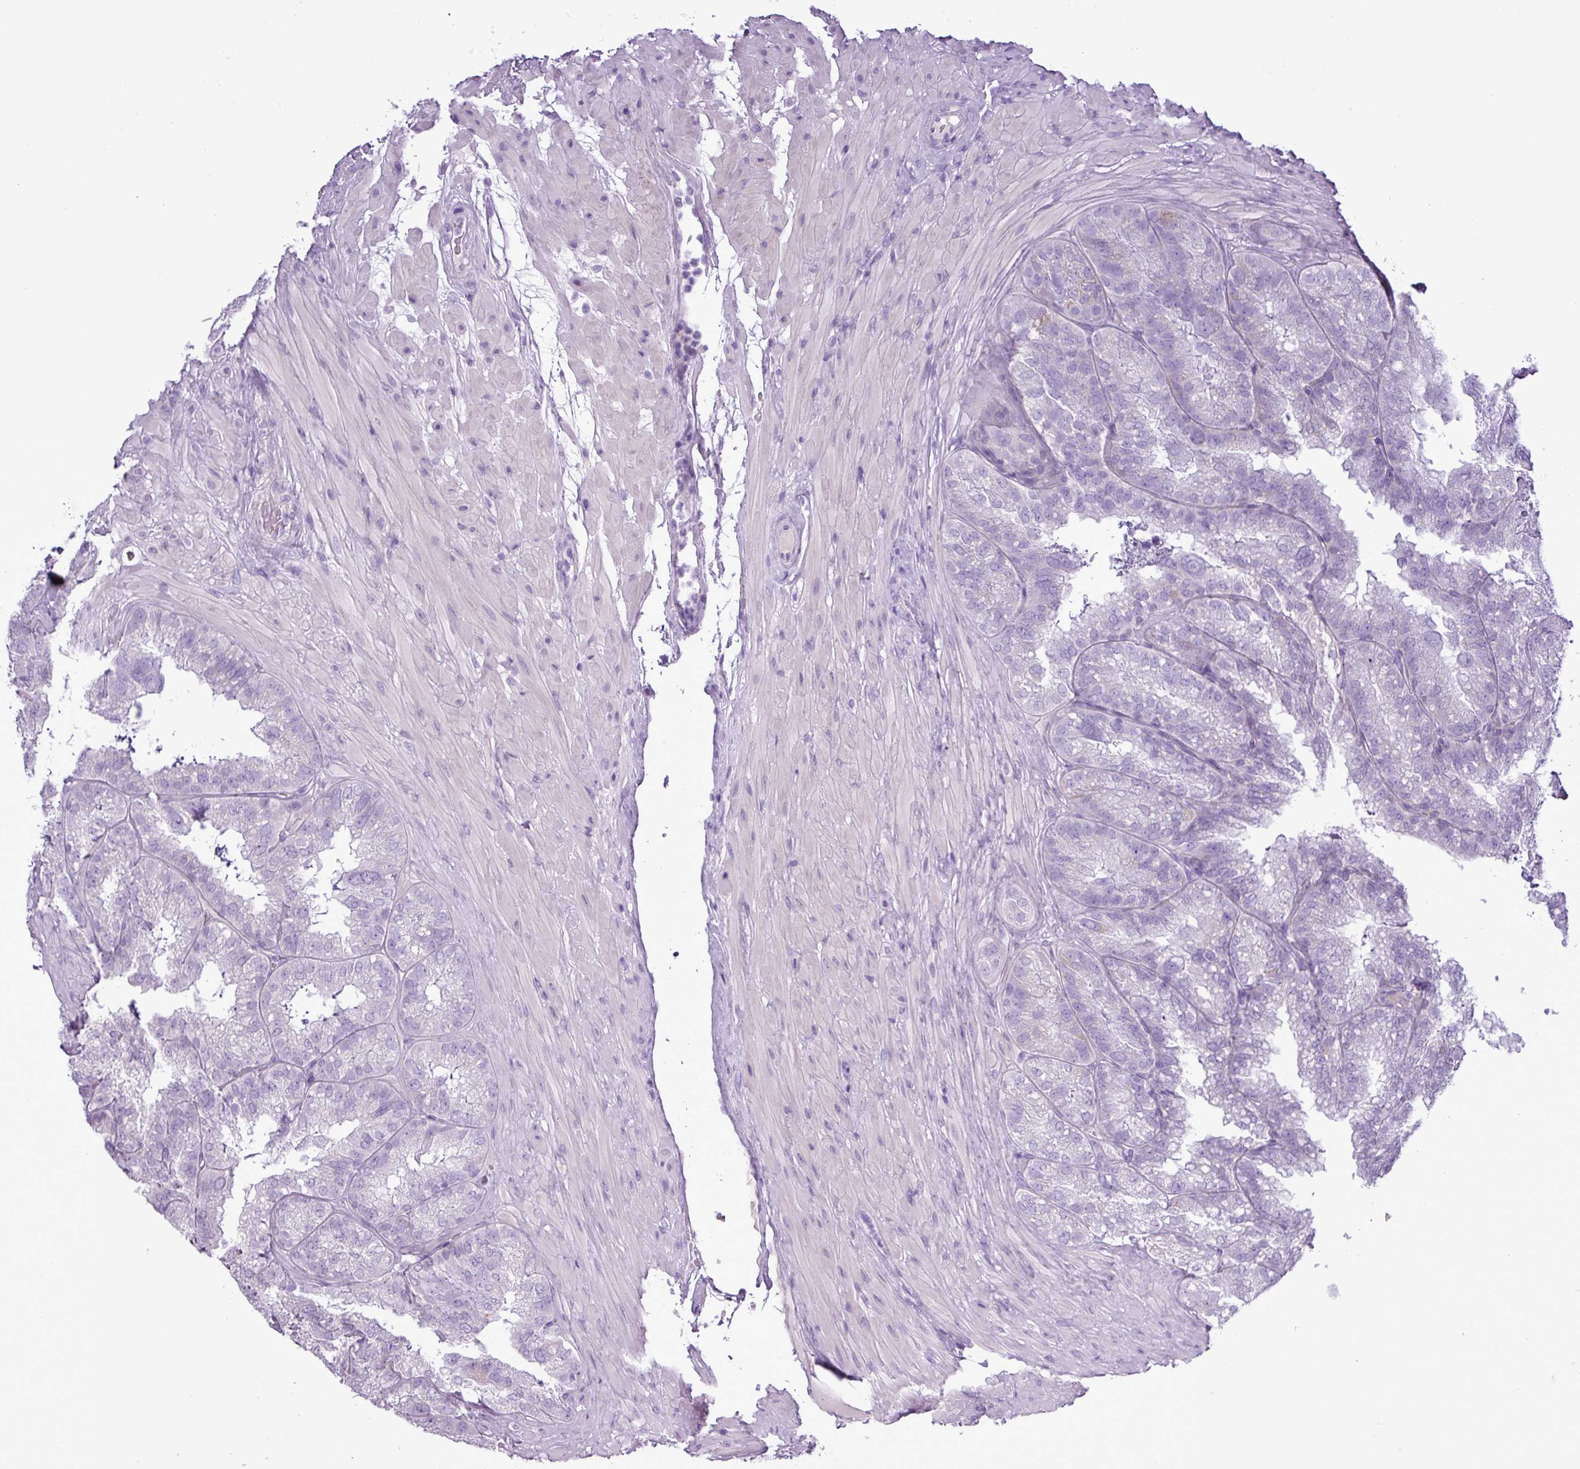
{"staining": {"intensity": "negative", "quantity": "none", "location": "none"}, "tissue": "seminal vesicle", "cell_type": "Glandular cells", "image_type": "normal", "snomed": [{"axis": "morphology", "description": "Normal tissue, NOS"}, {"axis": "topography", "description": "Seminal veicle"}], "caption": "Immunohistochemical staining of unremarkable seminal vesicle shows no significant expression in glandular cells. (Brightfield microscopy of DAB IHC at high magnification).", "gene": "ALDH3A1", "patient": {"sex": "male", "age": 58}}